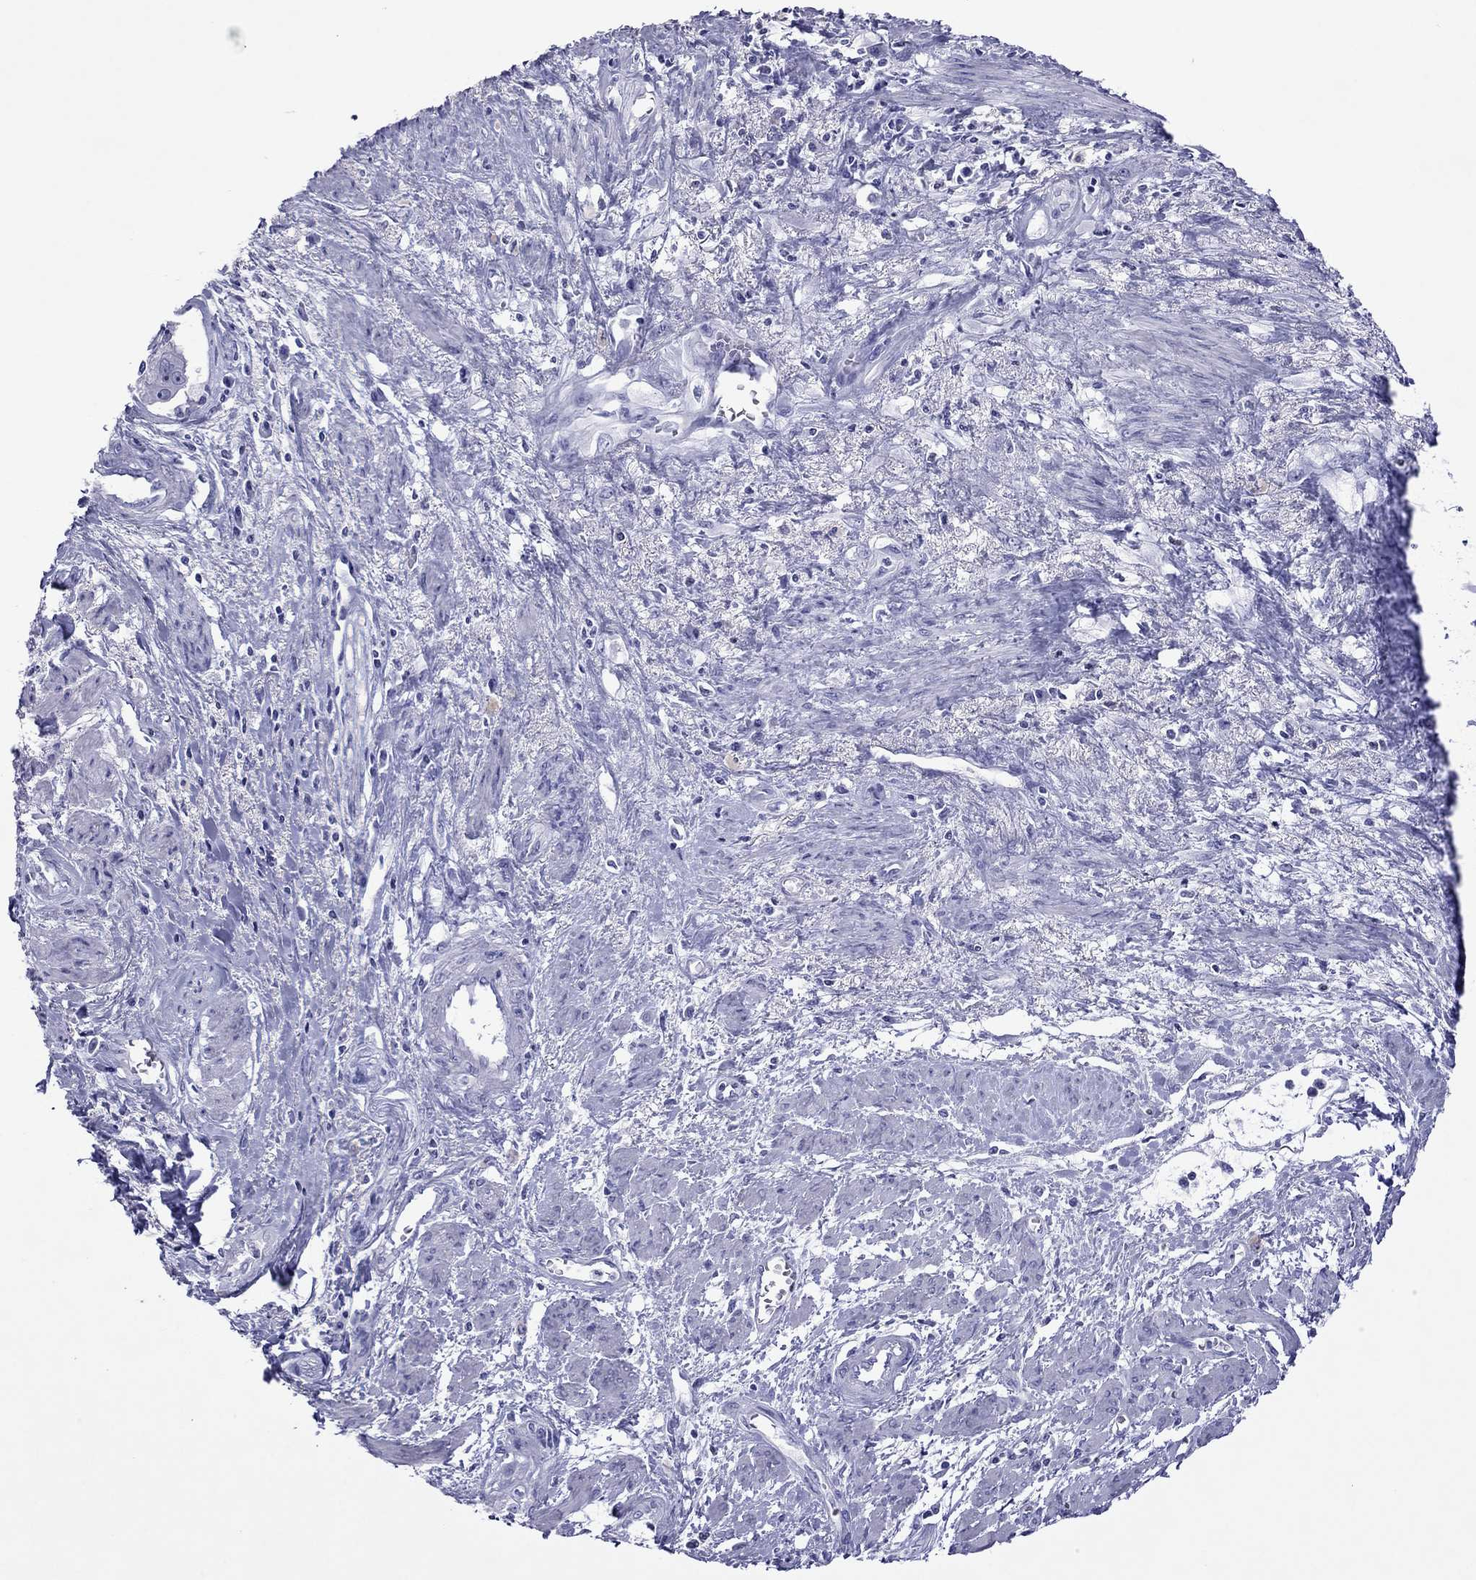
{"staining": {"intensity": "negative", "quantity": "none", "location": "none"}, "tissue": "cervical cancer", "cell_type": "Tumor cells", "image_type": "cancer", "snomed": [{"axis": "morphology", "description": "Squamous cell carcinoma, NOS"}, {"axis": "topography", "description": "Cervix"}], "caption": "DAB (3,3'-diaminobenzidine) immunohistochemical staining of cervical squamous cell carcinoma displays no significant staining in tumor cells.", "gene": "PCDHA6", "patient": {"sex": "female", "age": 58}}